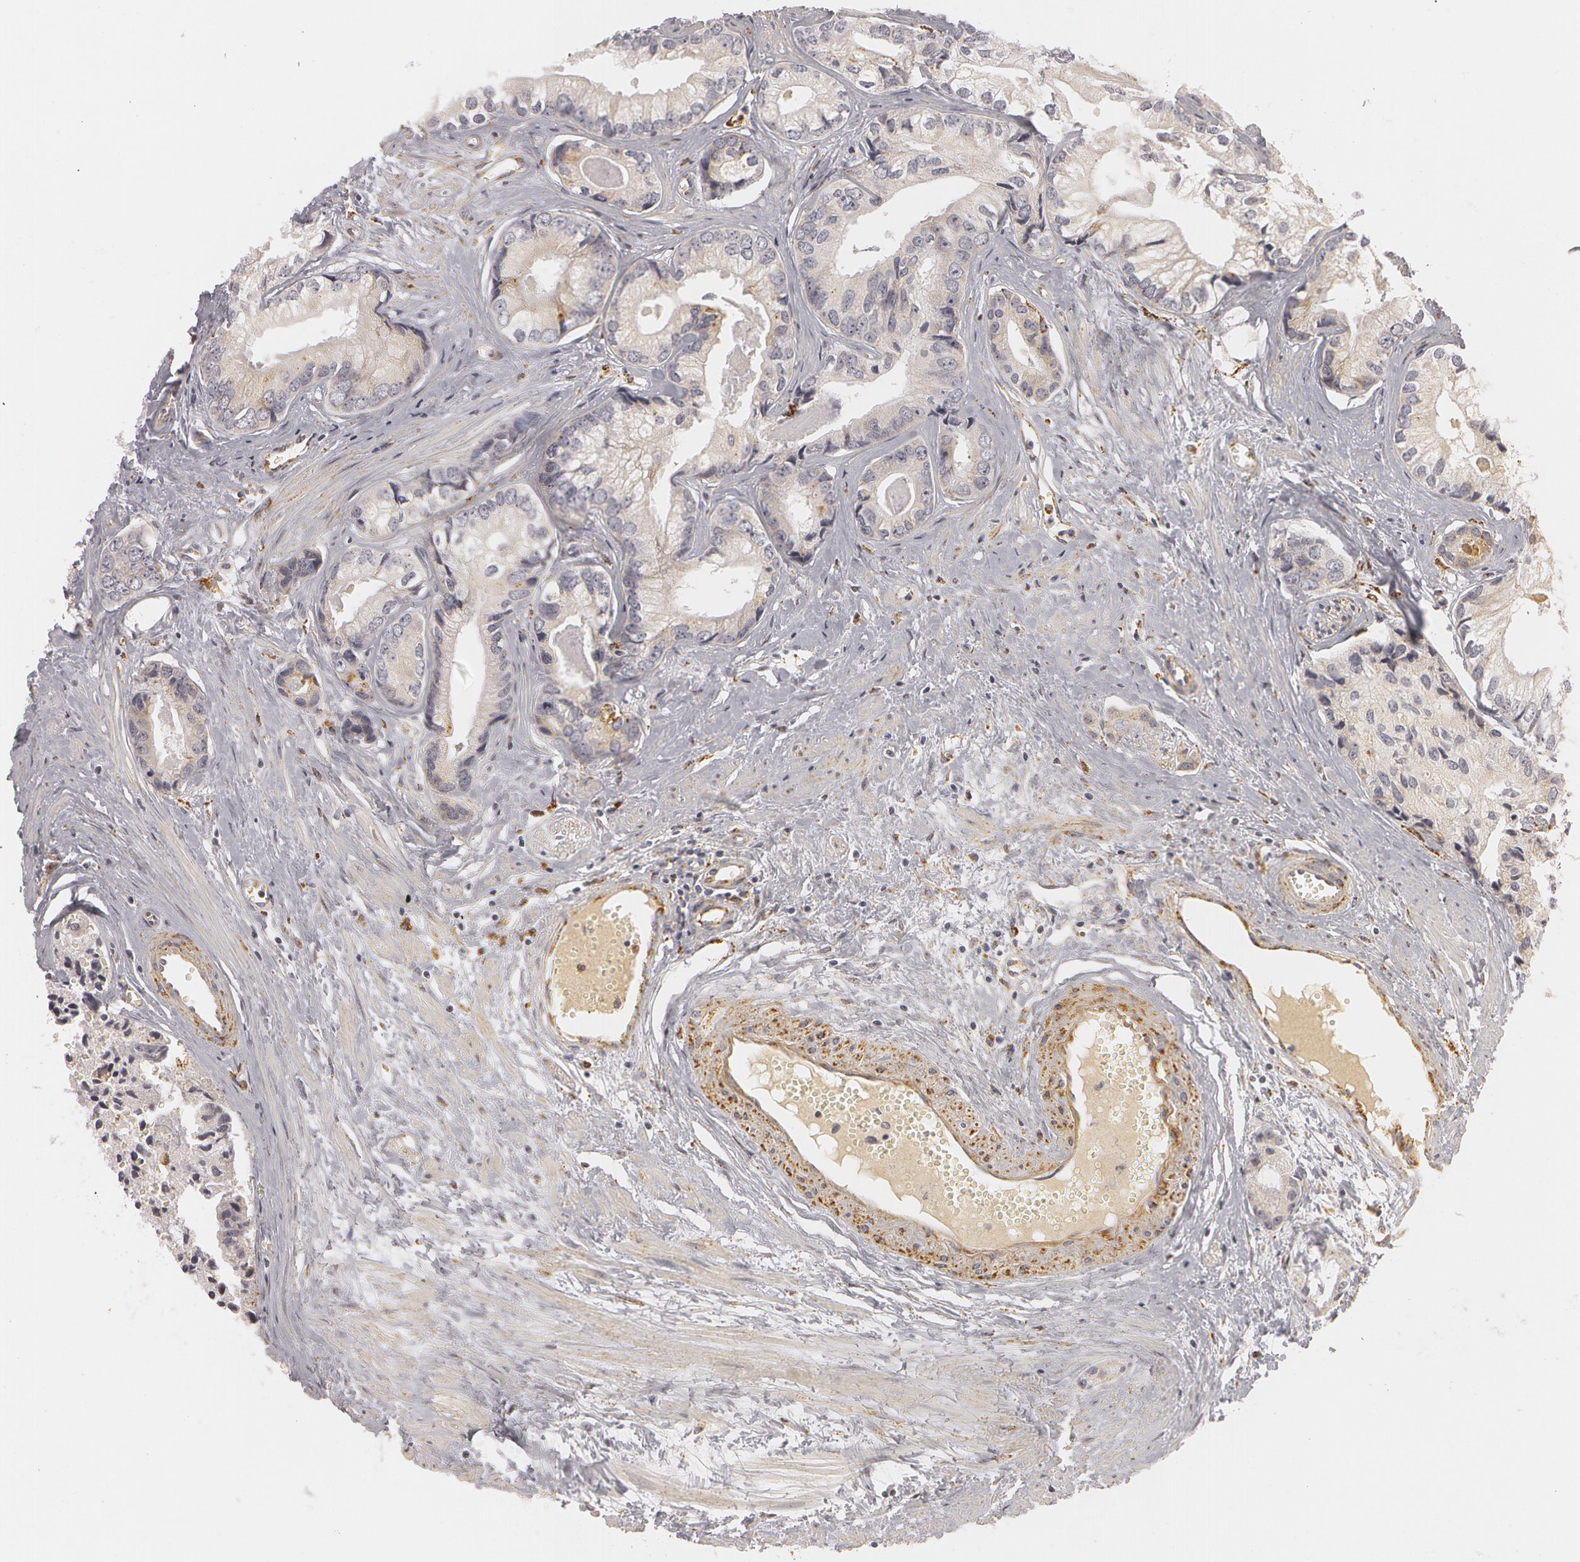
{"staining": {"intensity": "weak", "quantity": ">75%", "location": "cytoplasmic/membranous"}, "tissue": "prostate cancer", "cell_type": "Tumor cells", "image_type": "cancer", "snomed": [{"axis": "morphology", "description": "Adenocarcinoma, High grade"}, {"axis": "topography", "description": "Prostate"}], "caption": "DAB immunohistochemical staining of prostate cancer displays weak cytoplasmic/membranous protein expression in approximately >75% of tumor cells. (brown staining indicates protein expression, while blue staining denotes nuclei).", "gene": "C7", "patient": {"sex": "male", "age": 56}}